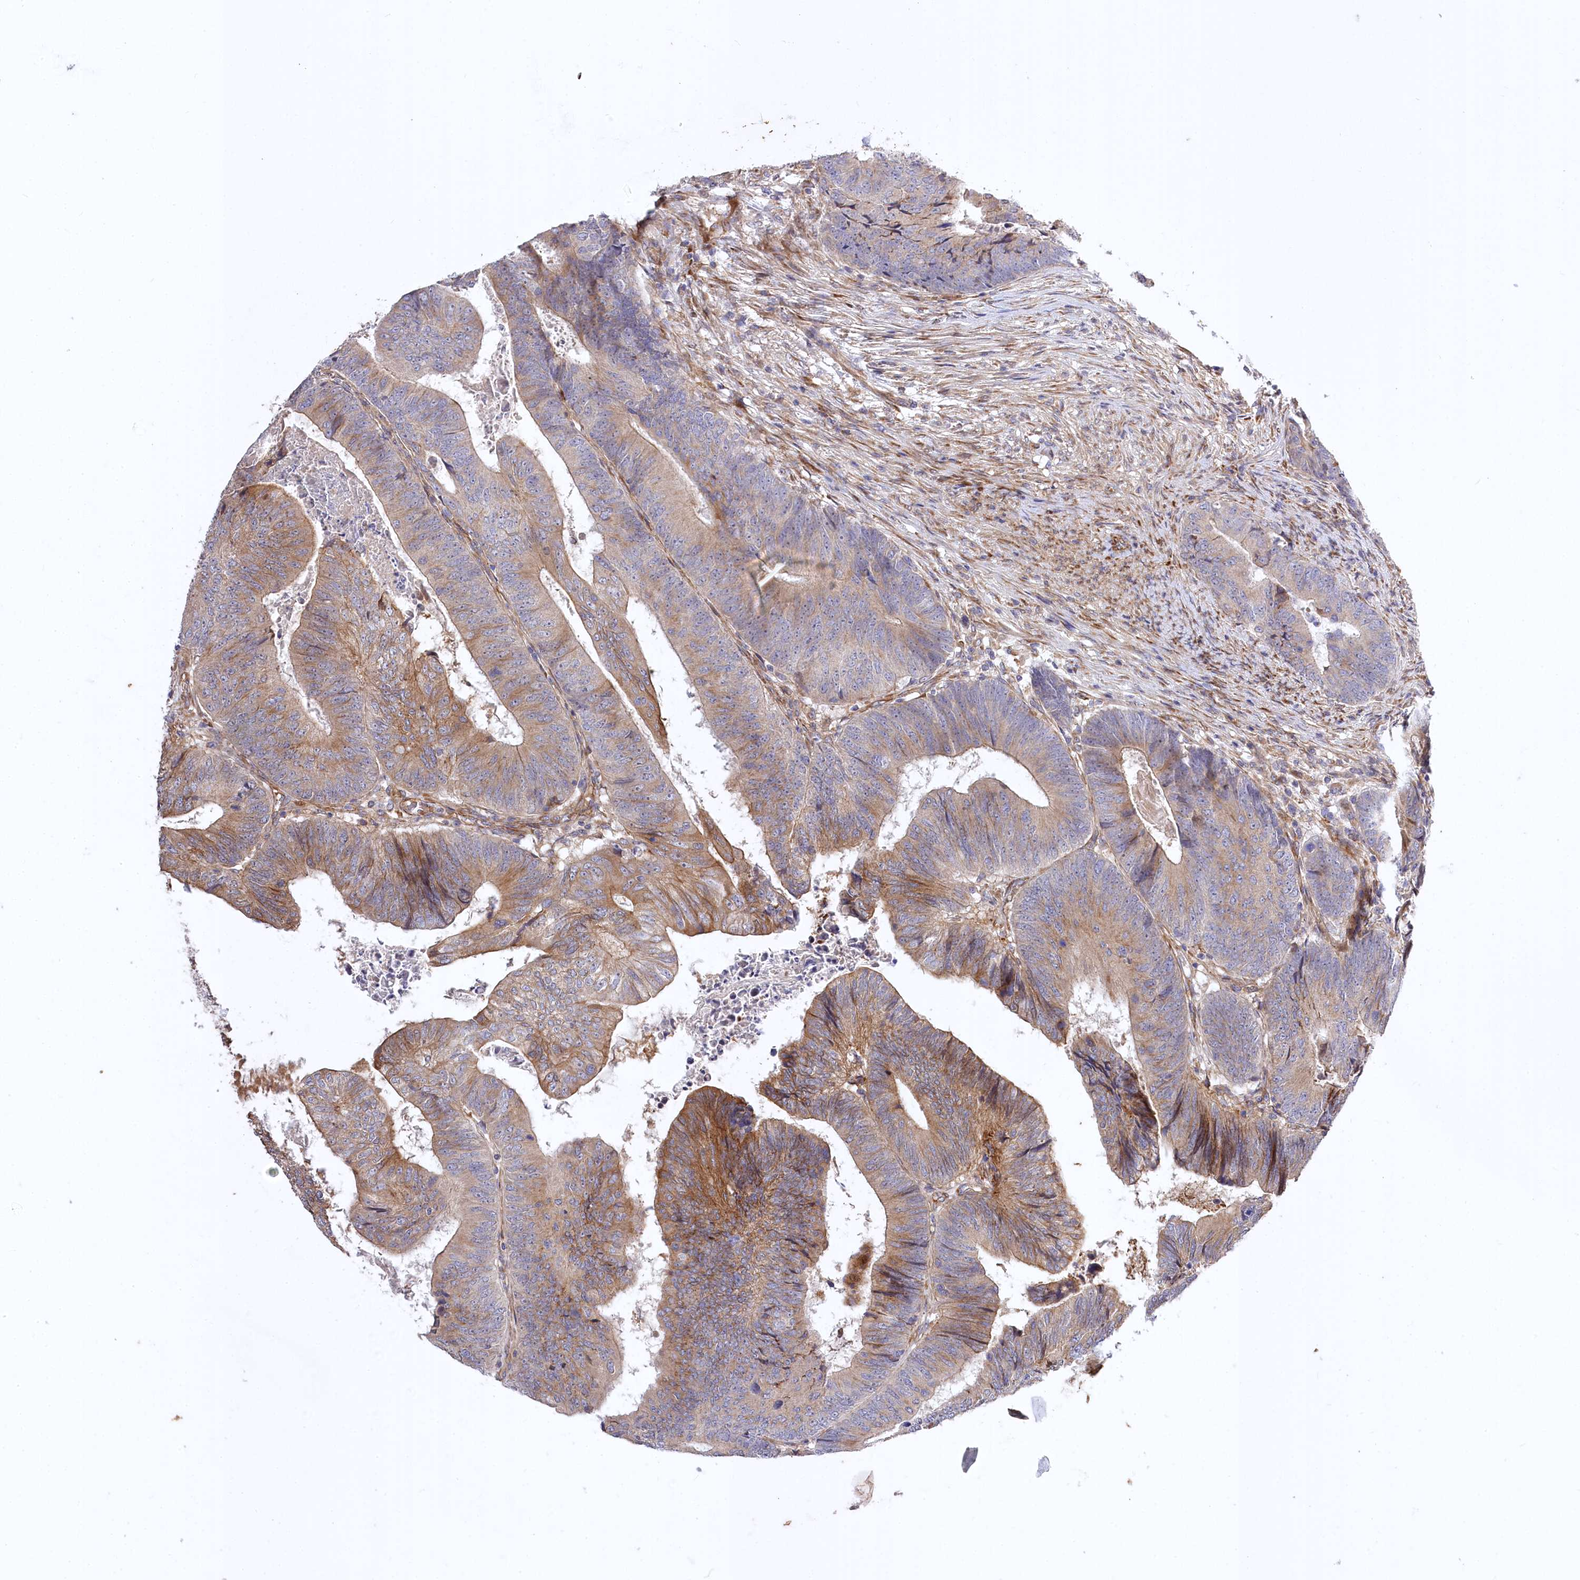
{"staining": {"intensity": "moderate", "quantity": "25%-75%", "location": "cytoplasmic/membranous"}, "tissue": "colorectal cancer", "cell_type": "Tumor cells", "image_type": "cancer", "snomed": [{"axis": "morphology", "description": "Adenocarcinoma, NOS"}, {"axis": "topography", "description": "Colon"}], "caption": "About 25%-75% of tumor cells in colorectal adenocarcinoma reveal moderate cytoplasmic/membranous protein expression as visualized by brown immunohistochemical staining.", "gene": "TRUB1", "patient": {"sex": "female", "age": 67}}